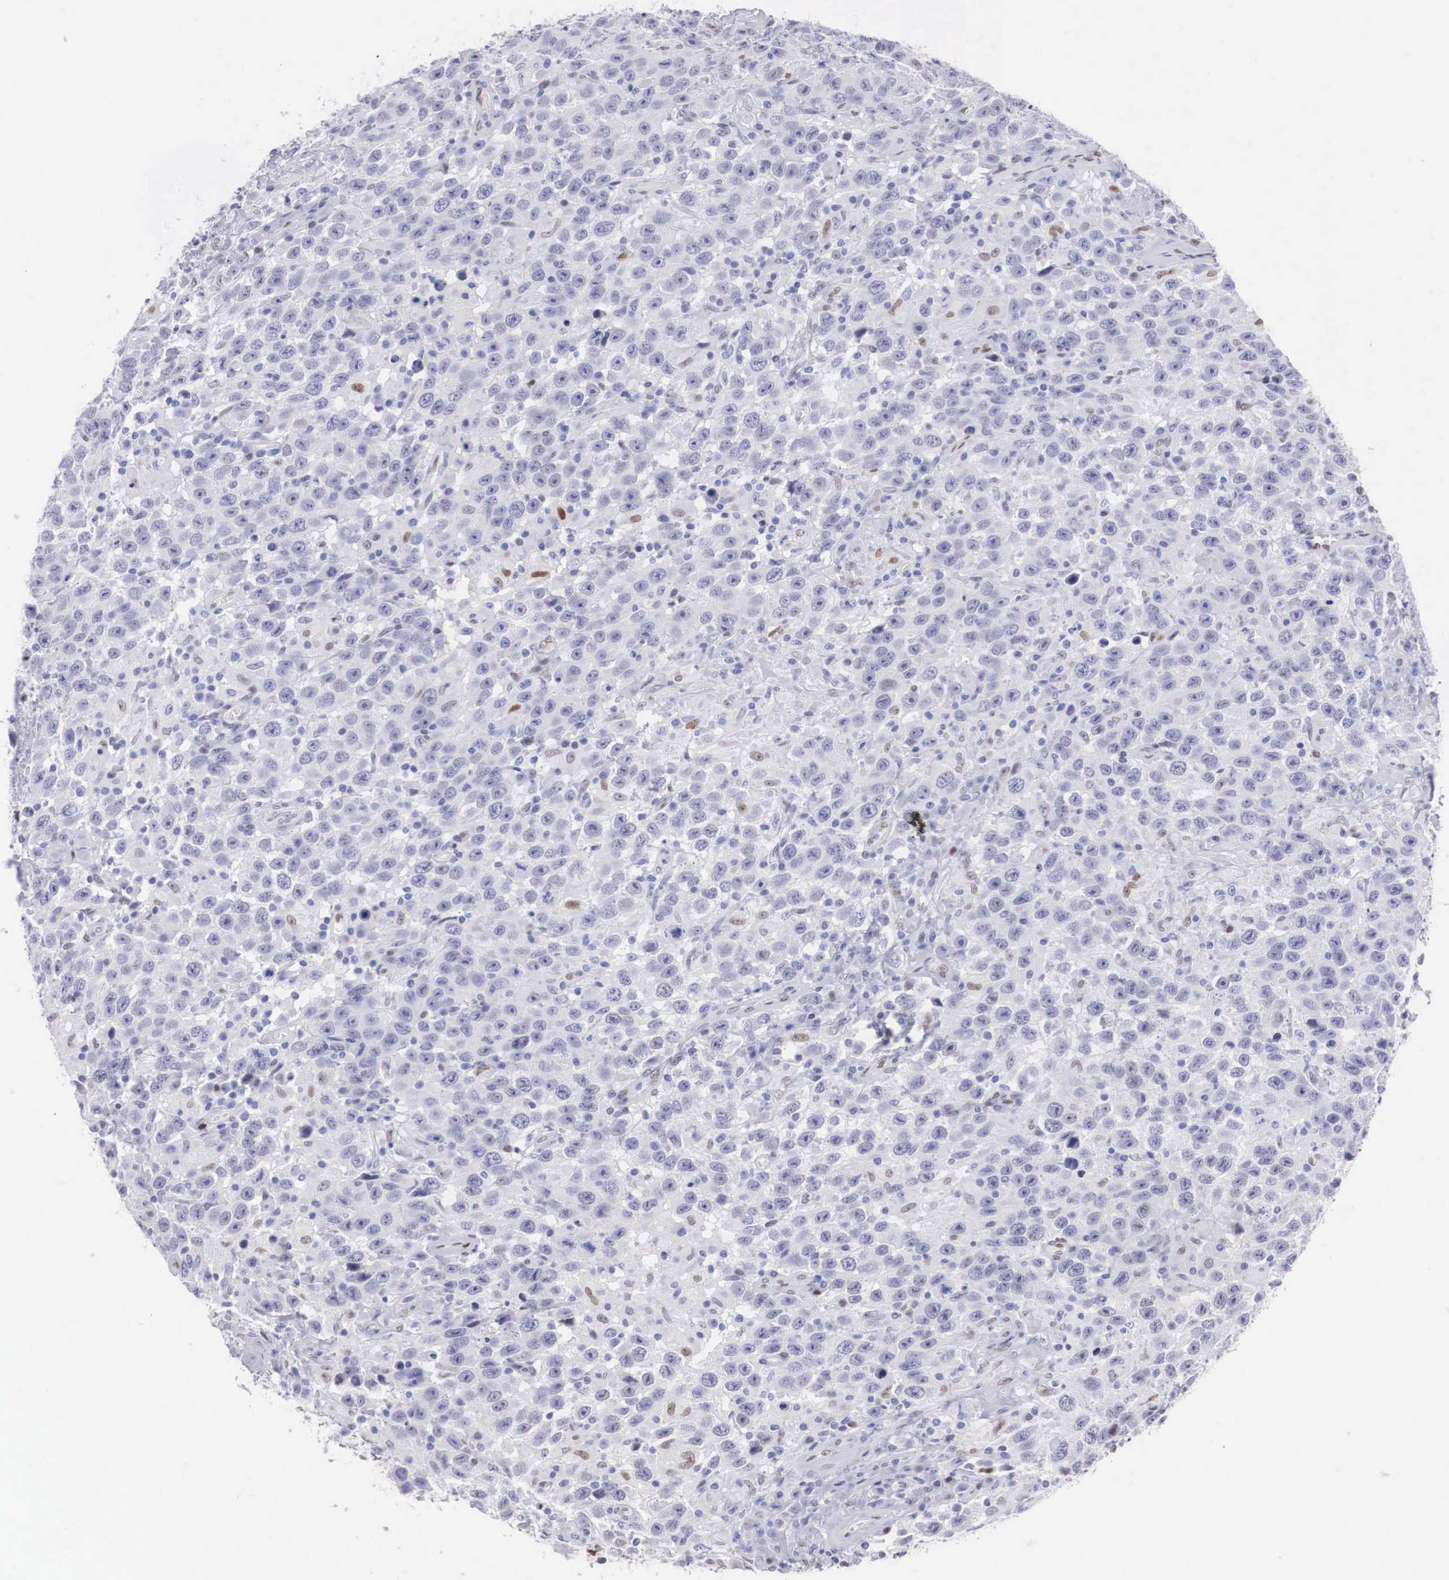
{"staining": {"intensity": "weak", "quantity": "<25%", "location": "nuclear"}, "tissue": "testis cancer", "cell_type": "Tumor cells", "image_type": "cancer", "snomed": [{"axis": "morphology", "description": "Seminoma, NOS"}, {"axis": "topography", "description": "Testis"}], "caption": "The micrograph shows no staining of tumor cells in testis cancer (seminoma). (Stains: DAB immunohistochemistry with hematoxylin counter stain, Microscopy: brightfield microscopy at high magnification).", "gene": "HMGN5", "patient": {"sex": "male", "age": 41}}